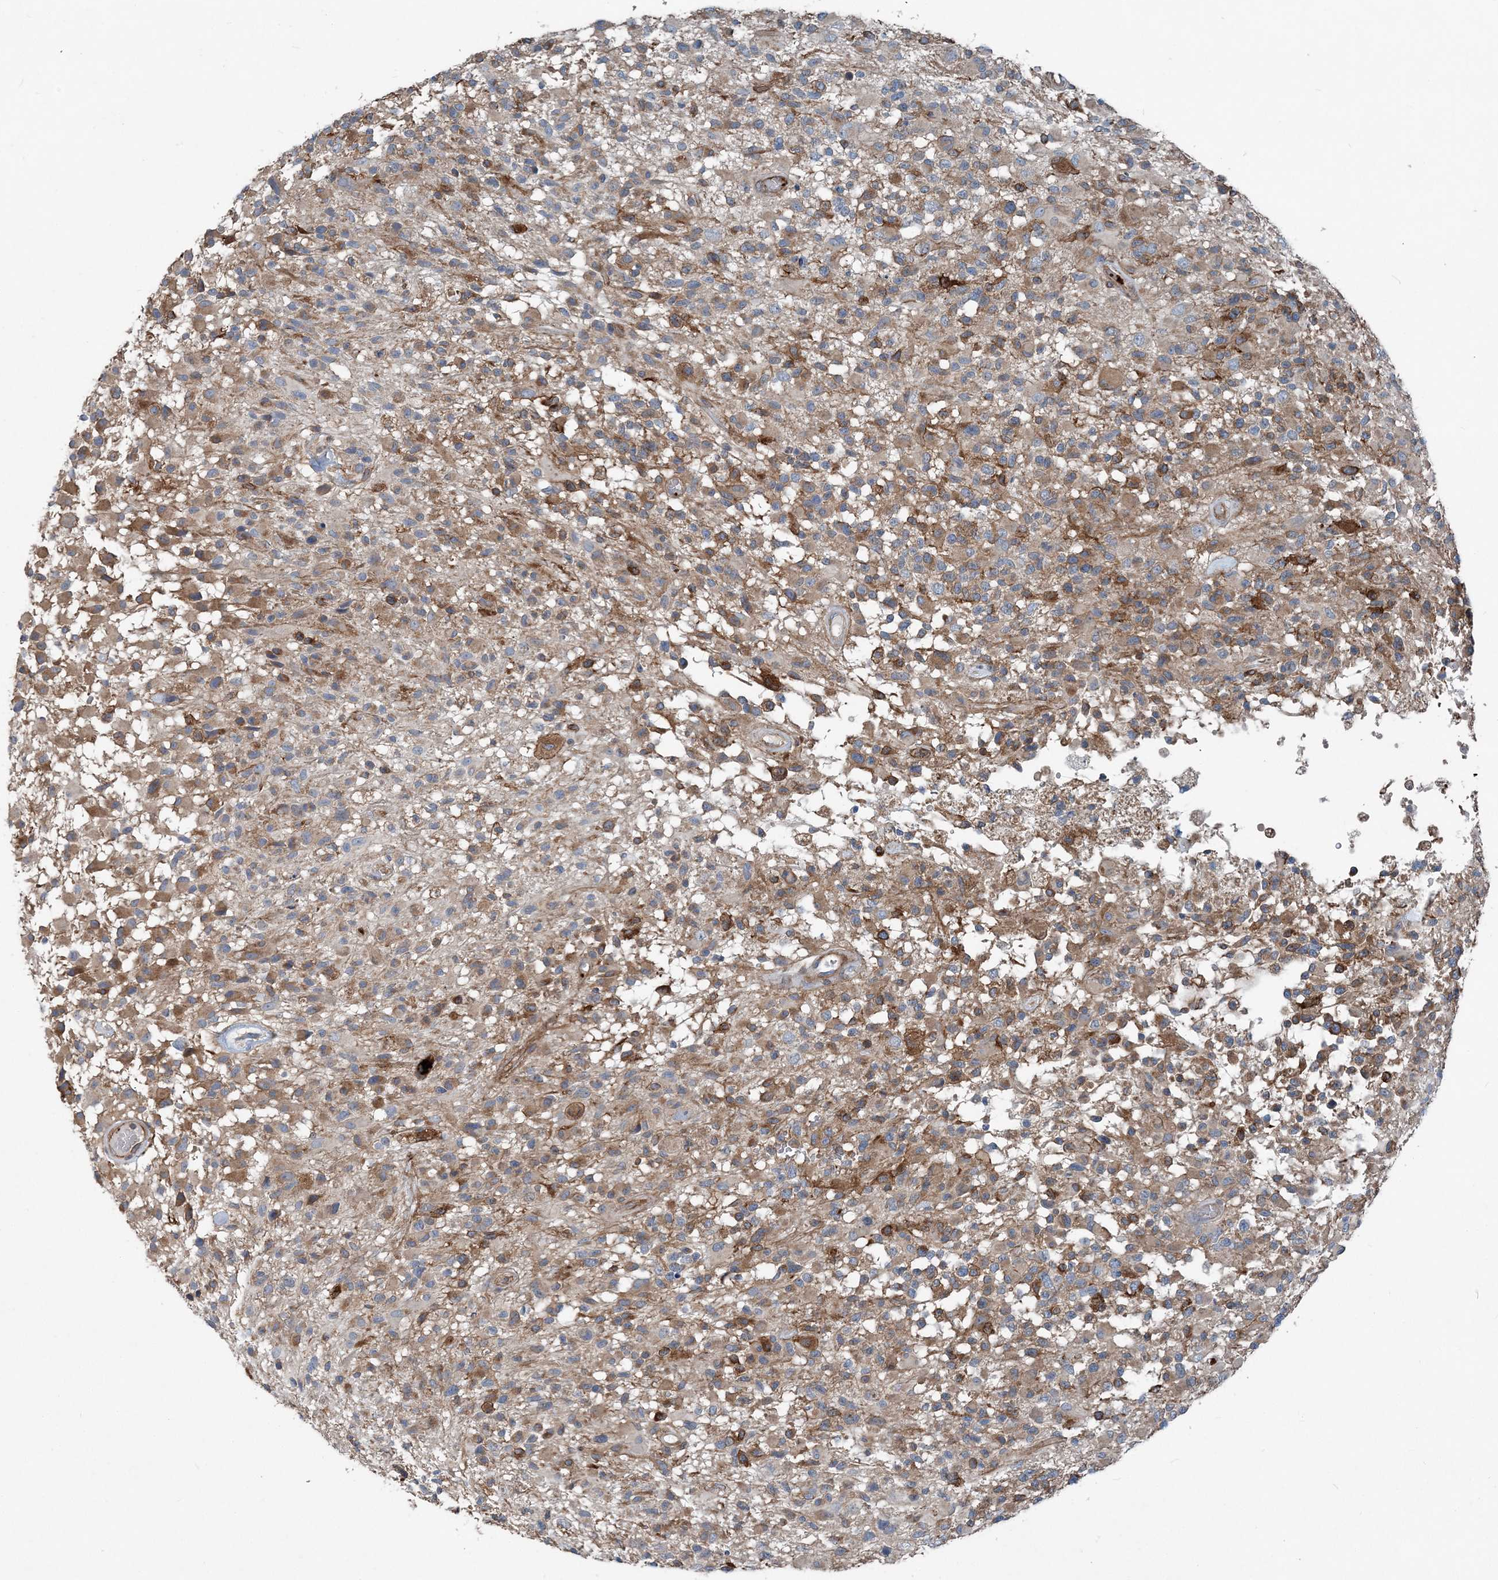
{"staining": {"intensity": "moderate", "quantity": "<25%", "location": "cytoplasmic/membranous"}, "tissue": "glioma", "cell_type": "Tumor cells", "image_type": "cancer", "snomed": [{"axis": "morphology", "description": "Glioma, malignant, High grade"}, {"axis": "morphology", "description": "Glioblastoma, NOS"}, {"axis": "topography", "description": "Brain"}], "caption": "Human glioma stained with a protein marker shows moderate staining in tumor cells.", "gene": "DGUOK", "patient": {"sex": "male", "age": 60}}